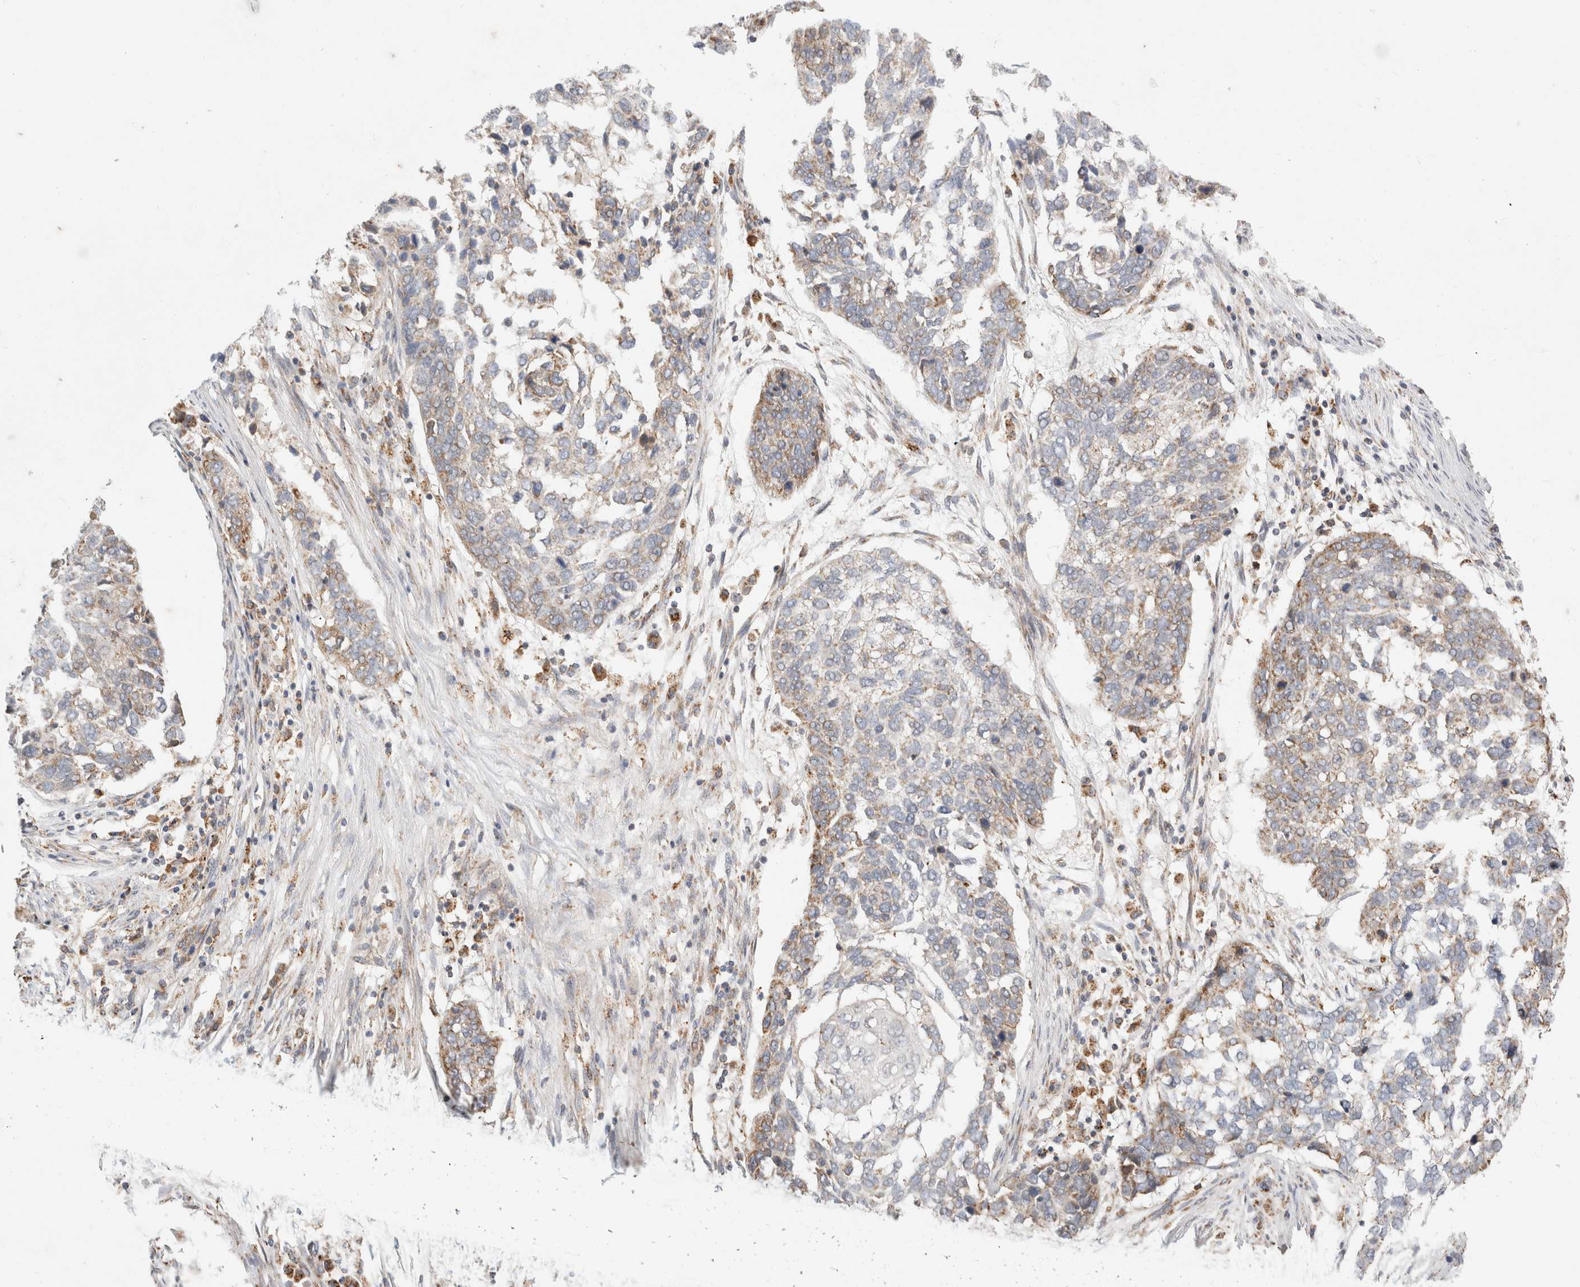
{"staining": {"intensity": "weak", "quantity": "25%-75%", "location": "cytoplasmic/membranous"}, "tissue": "lung cancer", "cell_type": "Tumor cells", "image_type": "cancer", "snomed": [{"axis": "morphology", "description": "Squamous cell carcinoma, NOS"}, {"axis": "topography", "description": "Lung"}], "caption": "DAB (3,3'-diaminobenzidine) immunohistochemical staining of squamous cell carcinoma (lung) demonstrates weak cytoplasmic/membranous protein positivity in about 25%-75% of tumor cells. (DAB (3,3'-diaminobenzidine) IHC with brightfield microscopy, high magnification).", "gene": "HROB", "patient": {"sex": "female", "age": 63}}